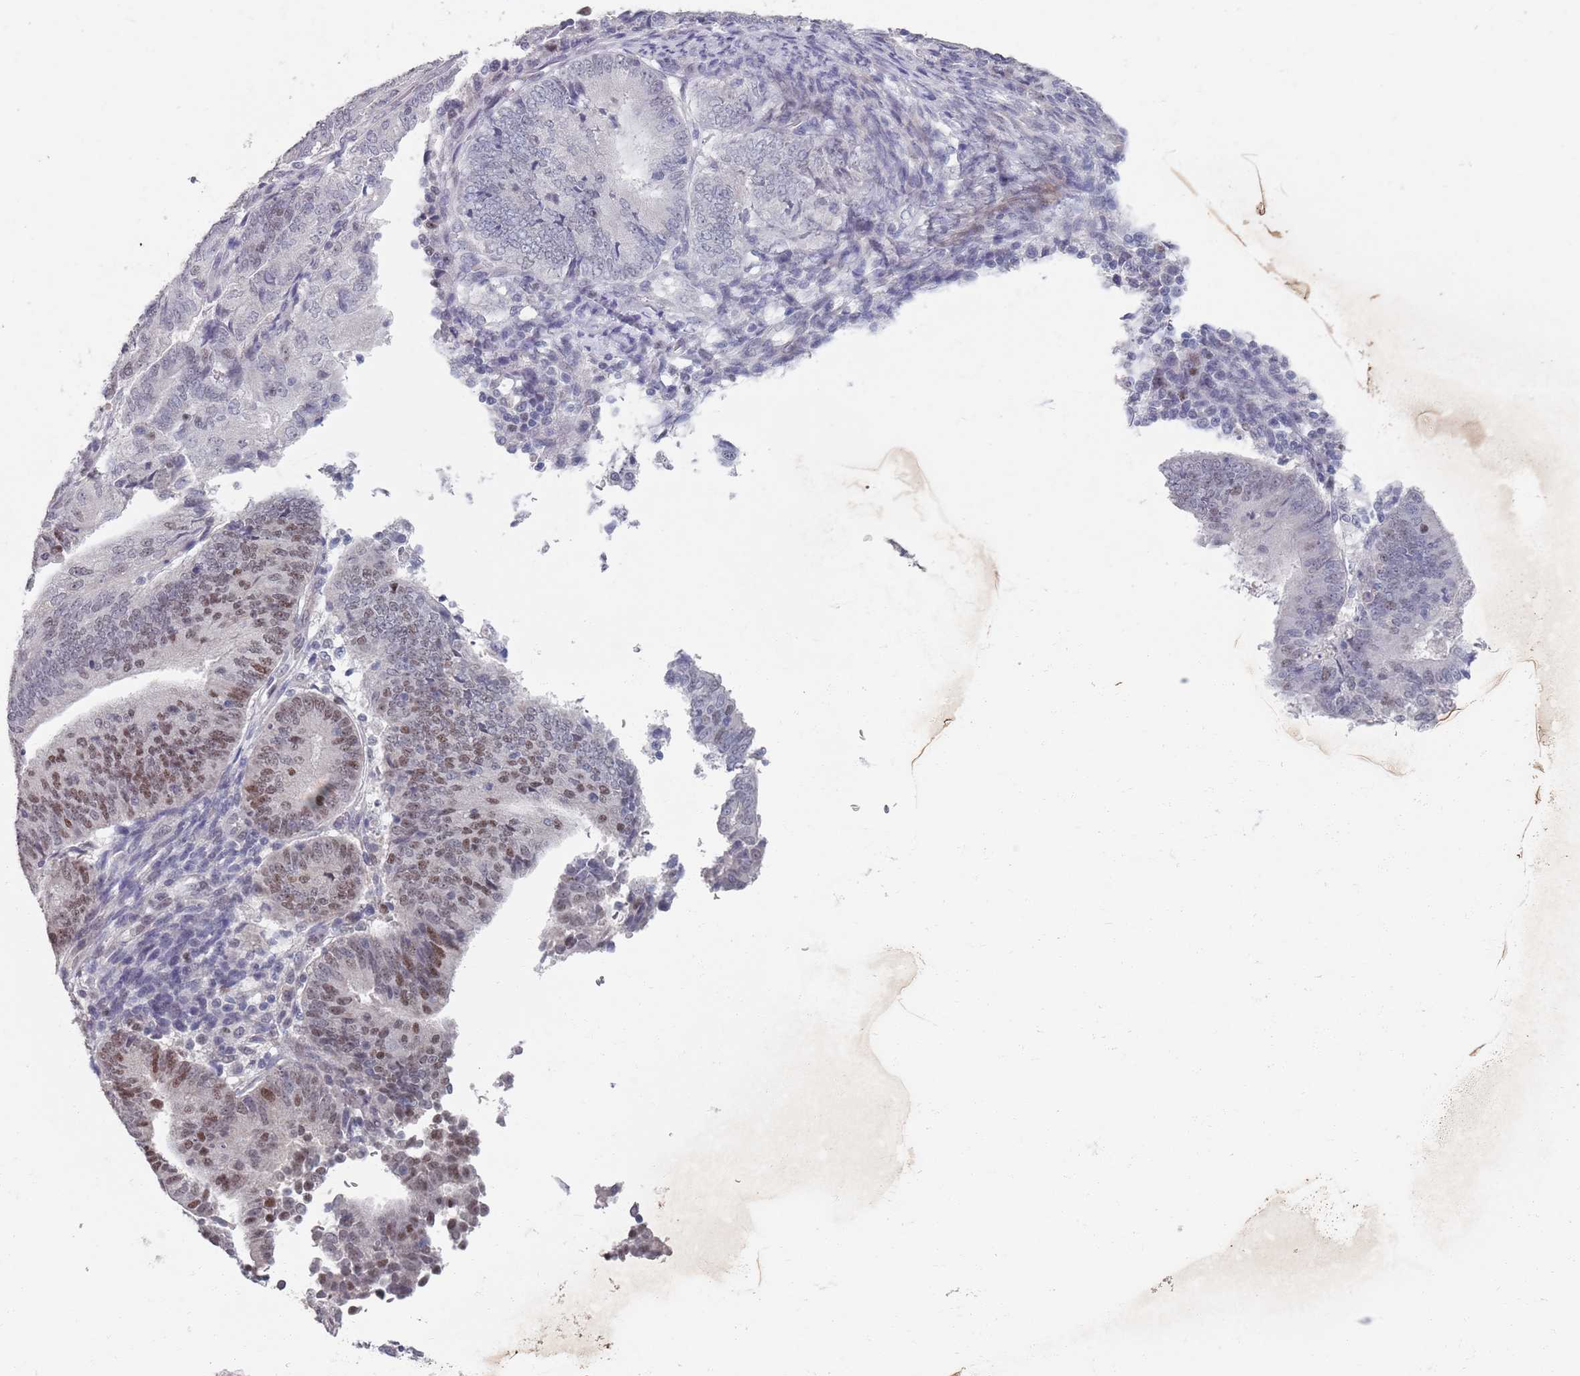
{"staining": {"intensity": "moderate", "quantity": "<25%", "location": "nuclear"}, "tissue": "endometrial cancer", "cell_type": "Tumor cells", "image_type": "cancer", "snomed": [{"axis": "morphology", "description": "Adenocarcinoma, NOS"}, {"axis": "topography", "description": "Endometrium"}], "caption": "High-magnification brightfield microscopy of endometrial cancer (adenocarcinoma) stained with DAB (brown) and counterstained with hematoxylin (blue). tumor cells exhibit moderate nuclear expression is seen in approximately<25% of cells. (DAB (3,3'-diaminobenzidine) IHC with brightfield microscopy, high magnification).", "gene": "SAMD1", "patient": {"sex": "female", "age": 70}}